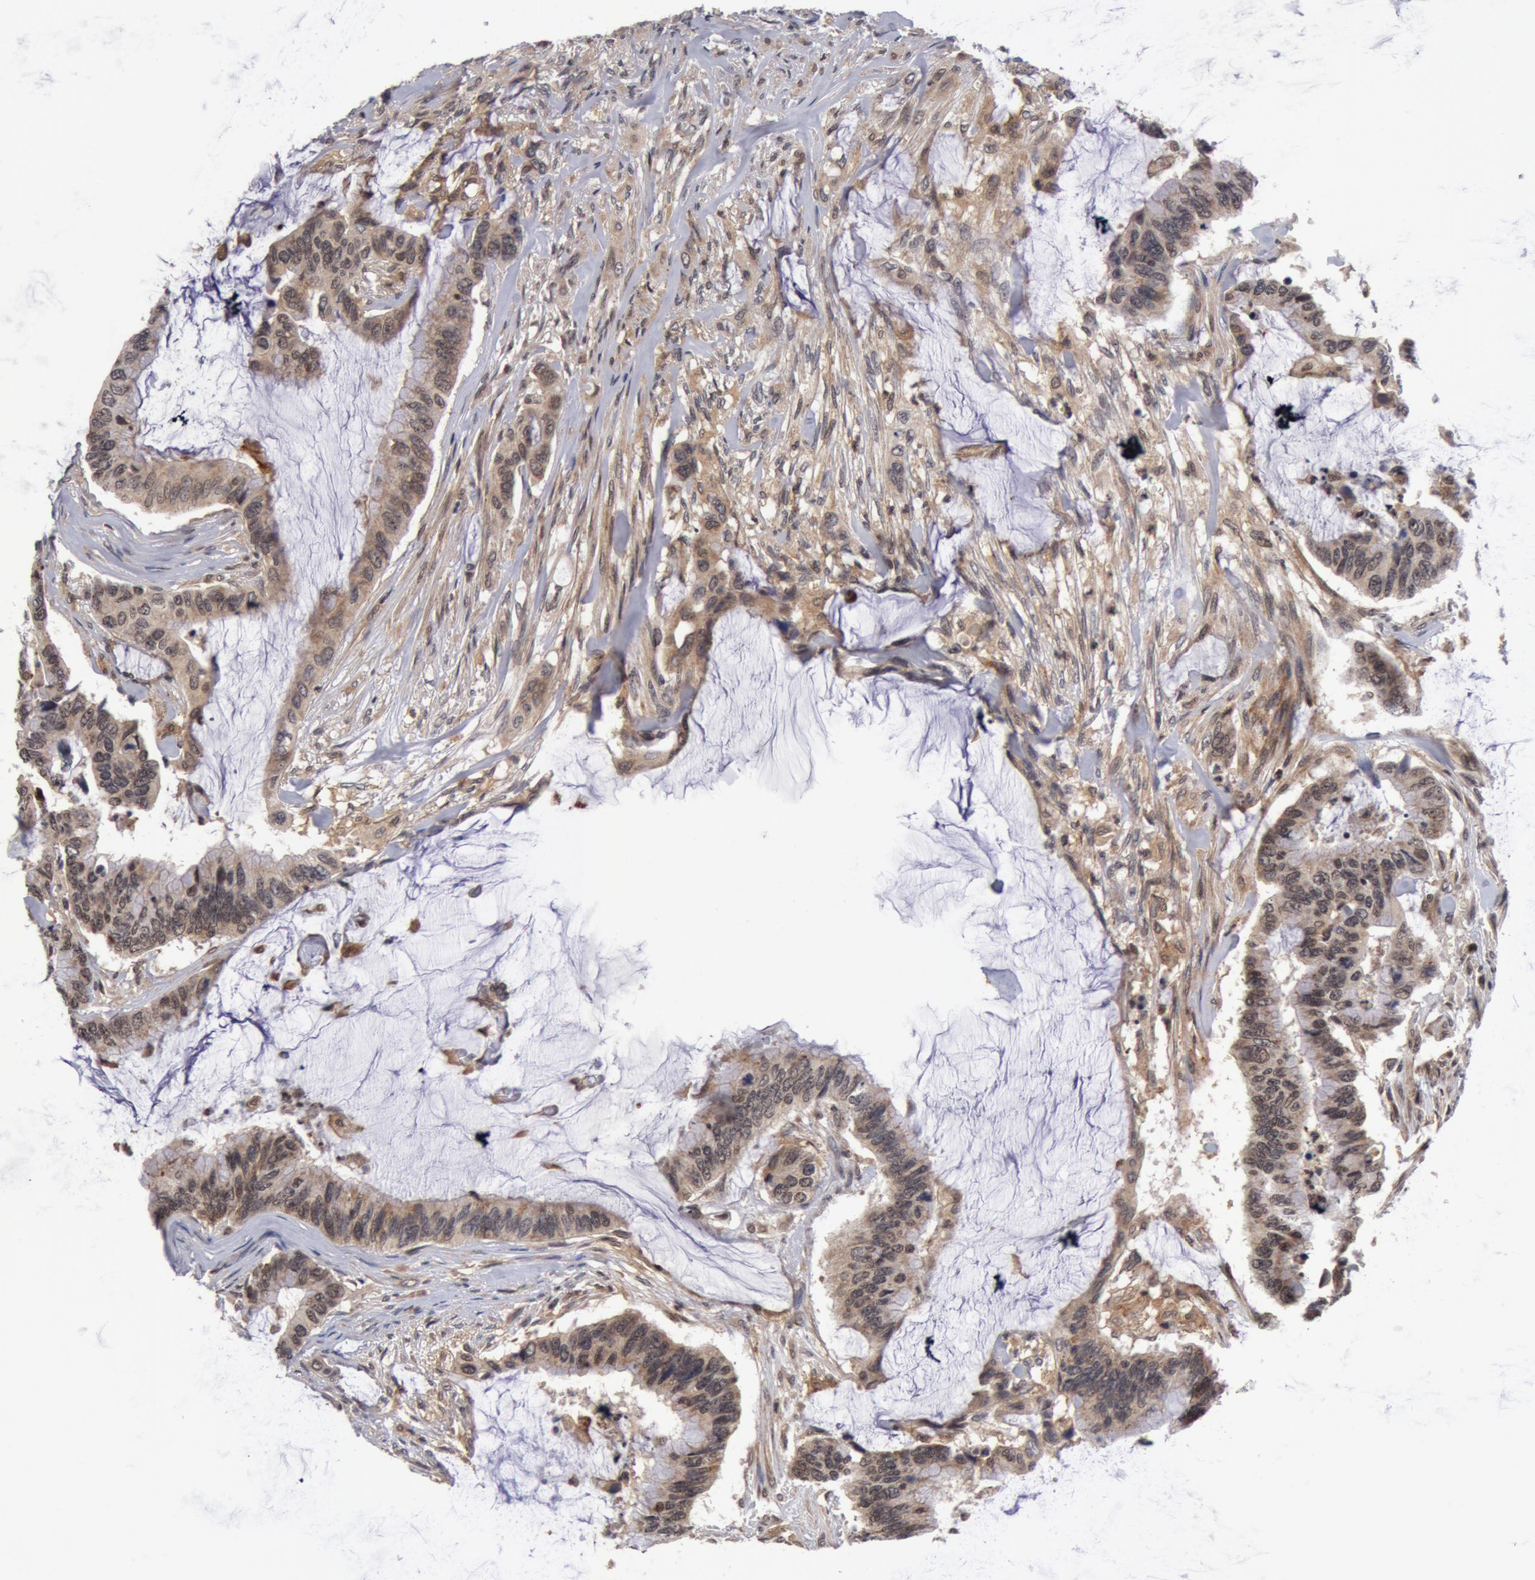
{"staining": {"intensity": "weak", "quantity": "<25%", "location": "nuclear"}, "tissue": "colorectal cancer", "cell_type": "Tumor cells", "image_type": "cancer", "snomed": [{"axis": "morphology", "description": "Adenocarcinoma, NOS"}, {"axis": "topography", "description": "Rectum"}], "caption": "Human colorectal cancer stained for a protein using IHC exhibits no staining in tumor cells.", "gene": "ZNF350", "patient": {"sex": "female", "age": 59}}